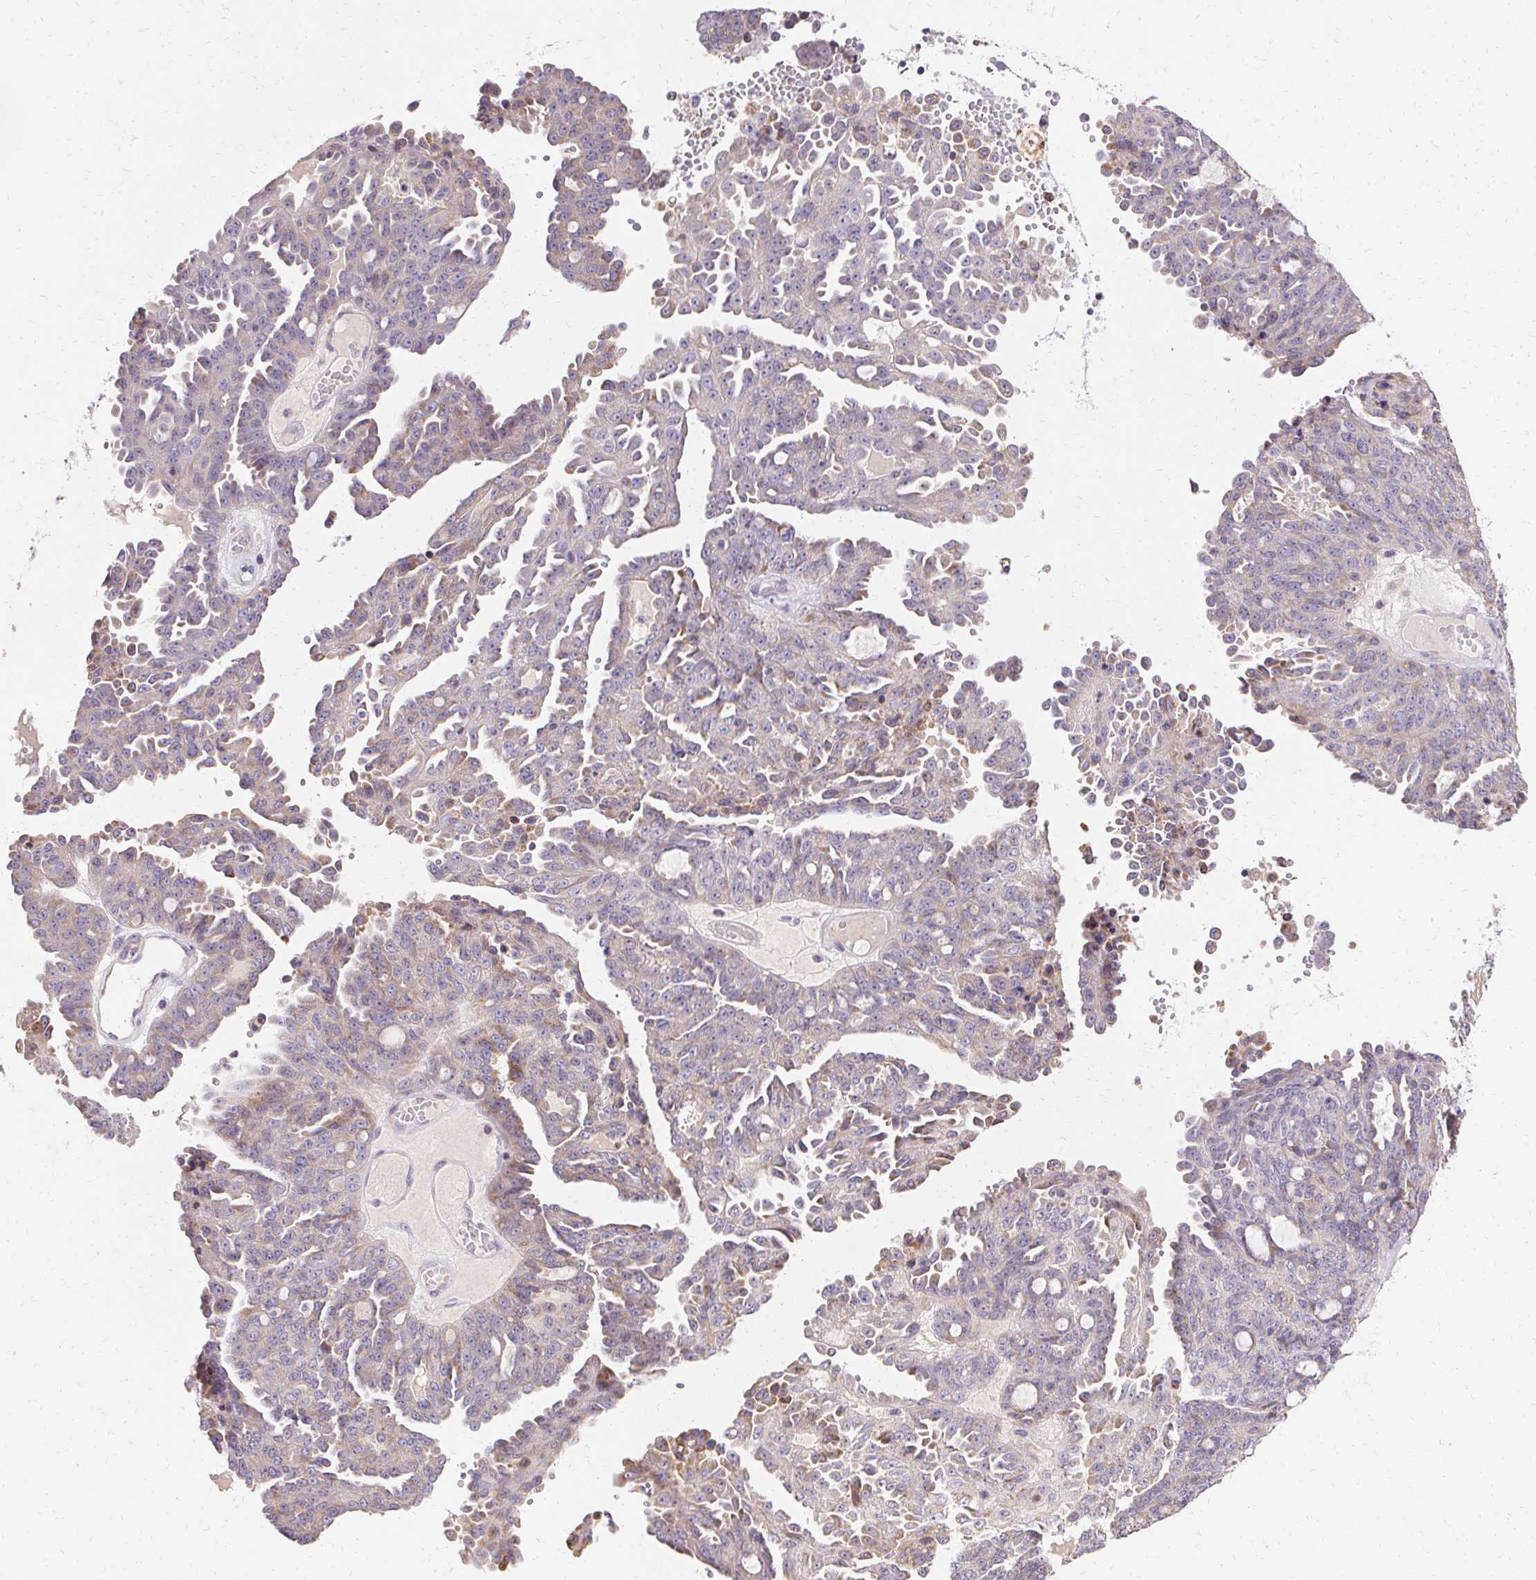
{"staining": {"intensity": "weak", "quantity": "<25%", "location": "cytoplasmic/membranous"}, "tissue": "ovarian cancer", "cell_type": "Tumor cells", "image_type": "cancer", "snomed": [{"axis": "morphology", "description": "Cystadenocarcinoma, serous, NOS"}, {"axis": "topography", "description": "Ovary"}], "caption": "Serous cystadenocarcinoma (ovarian) stained for a protein using IHC demonstrates no expression tumor cells.", "gene": "TRIP13", "patient": {"sex": "female", "age": 71}}